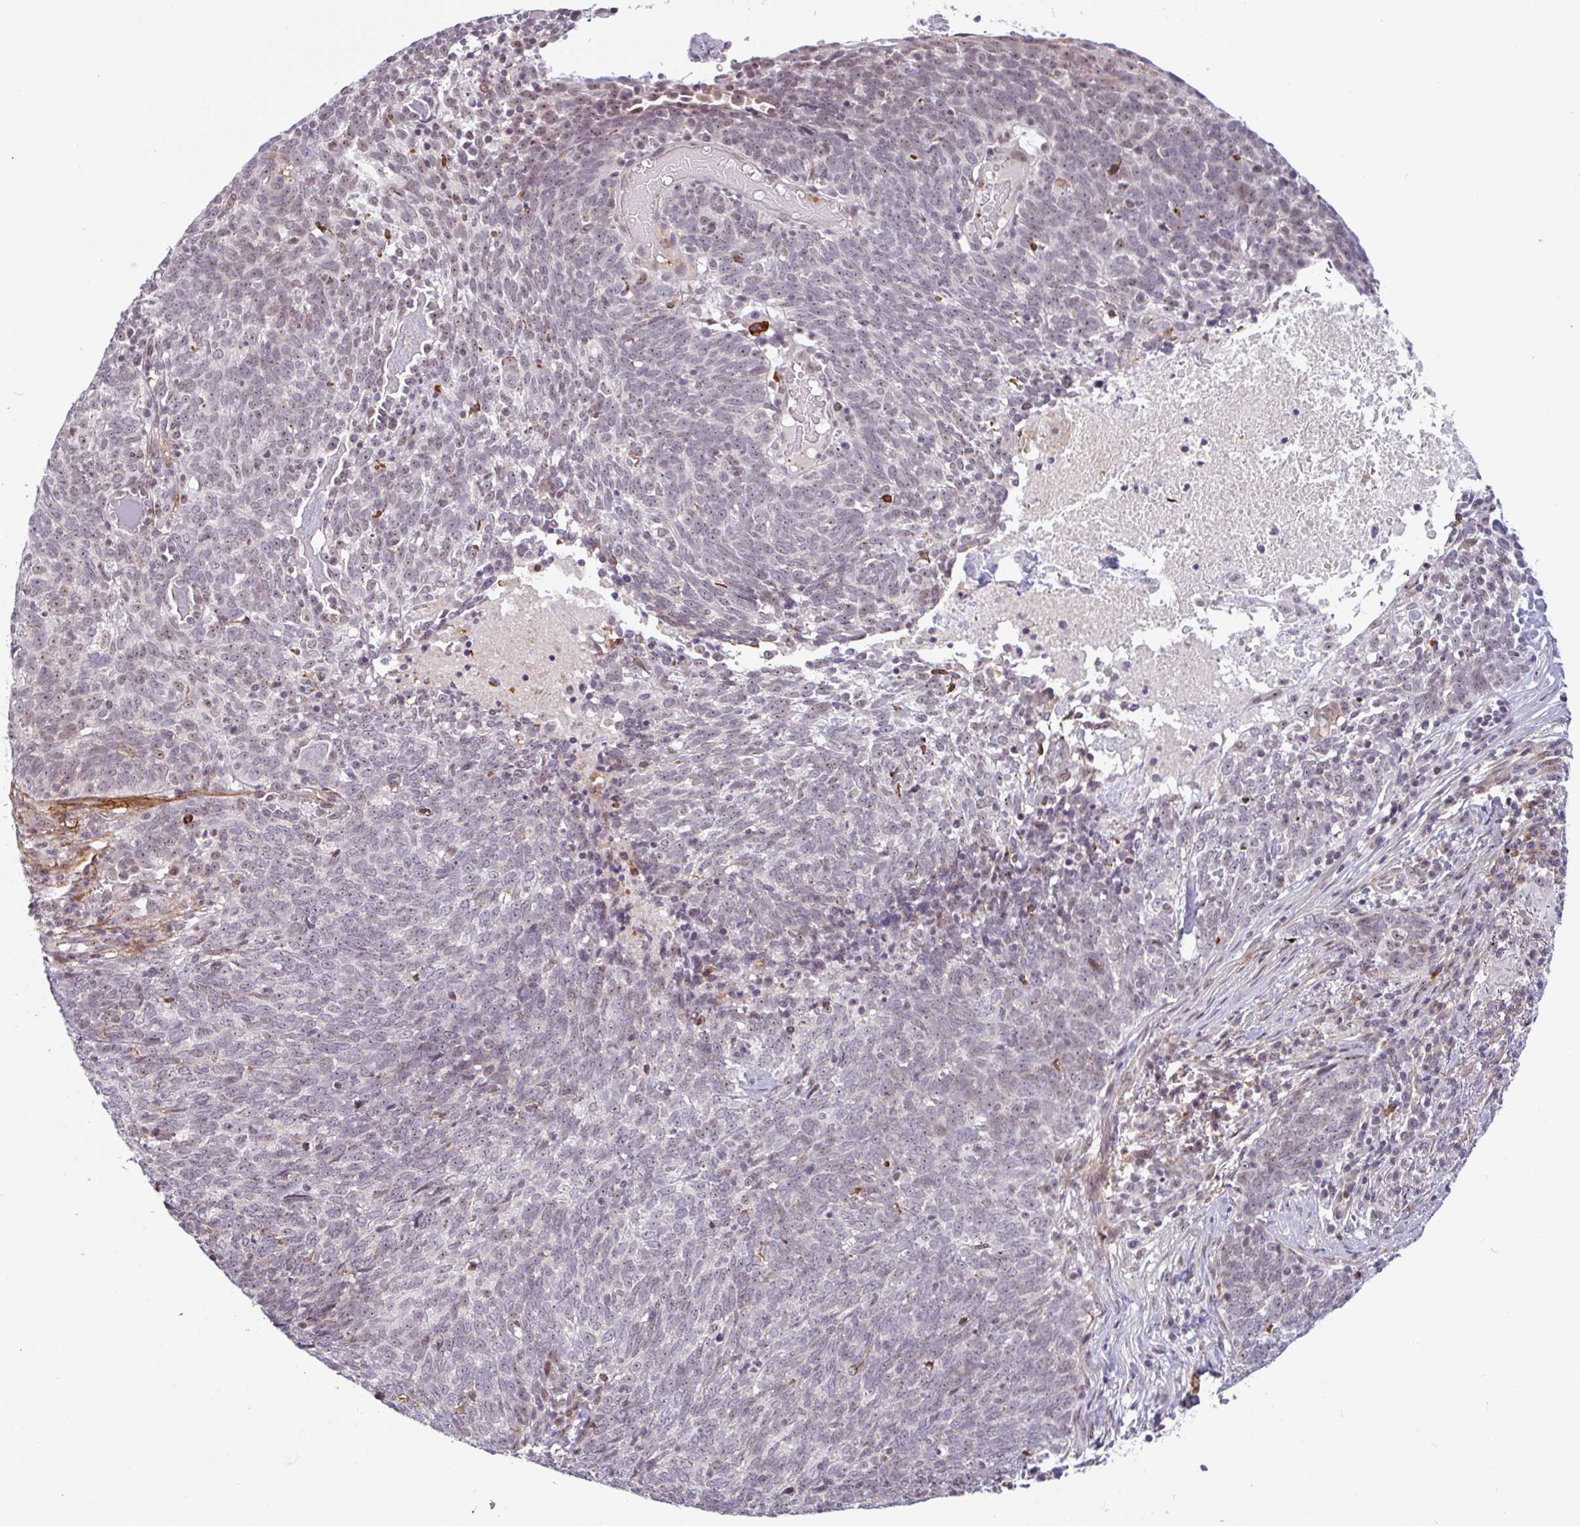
{"staining": {"intensity": "weak", "quantity": "<25%", "location": "cytoplasmic/membranous"}, "tissue": "lung cancer", "cell_type": "Tumor cells", "image_type": "cancer", "snomed": [{"axis": "morphology", "description": "Squamous cell carcinoma, NOS"}, {"axis": "topography", "description": "Lung"}], "caption": "The histopathology image displays no significant staining in tumor cells of squamous cell carcinoma (lung).", "gene": "TMEM119", "patient": {"sex": "female", "age": 72}}